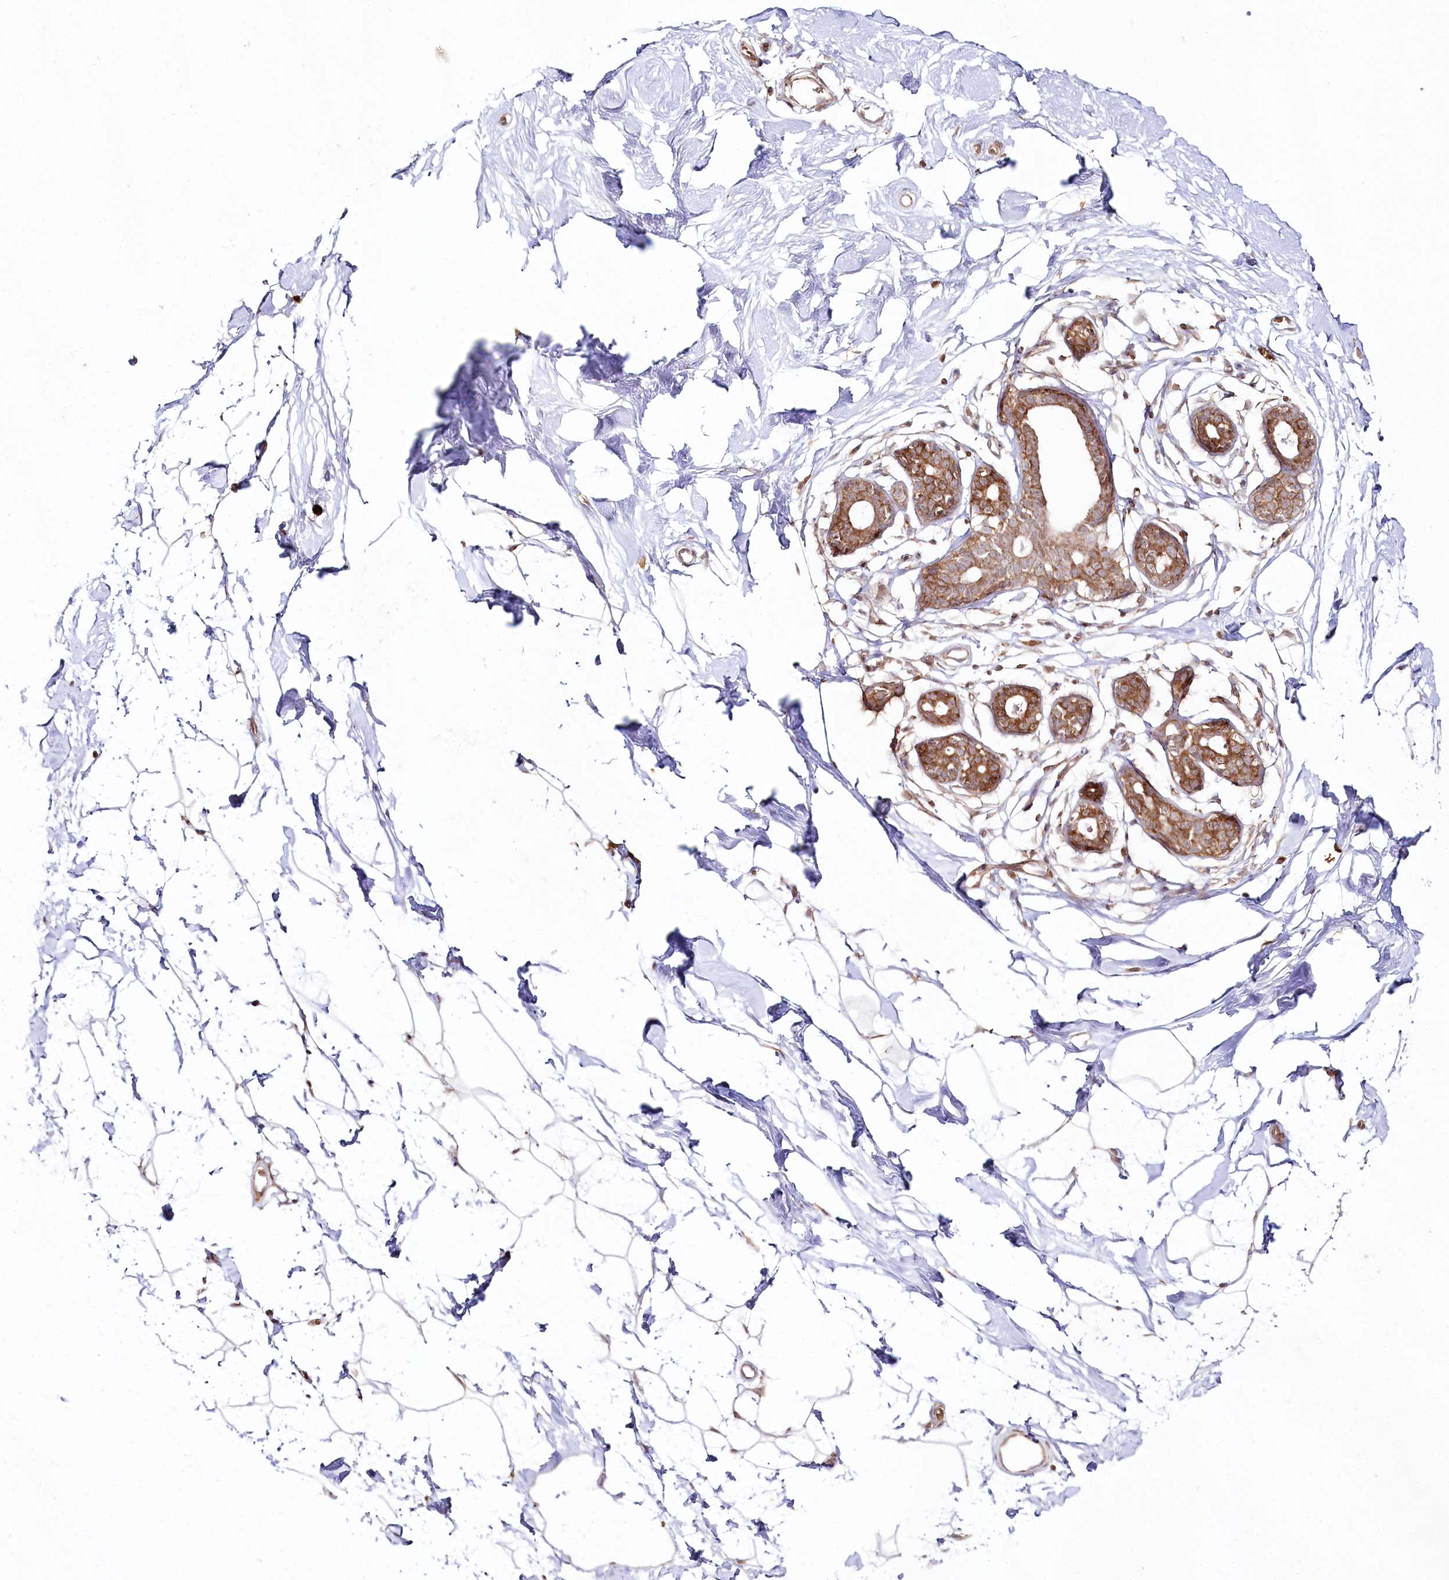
{"staining": {"intensity": "negative", "quantity": "none", "location": "none"}, "tissue": "breast", "cell_type": "Adipocytes", "image_type": "normal", "snomed": [{"axis": "morphology", "description": "Normal tissue, NOS"}, {"axis": "topography", "description": "Breast"}], "caption": "High magnification brightfield microscopy of unremarkable breast stained with DAB (brown) and counterstained with hematoxylin (blue): adipocytes show no significant expression.", "gene": "OTUD4", "patient": {"sex": "female", "age": 26}}